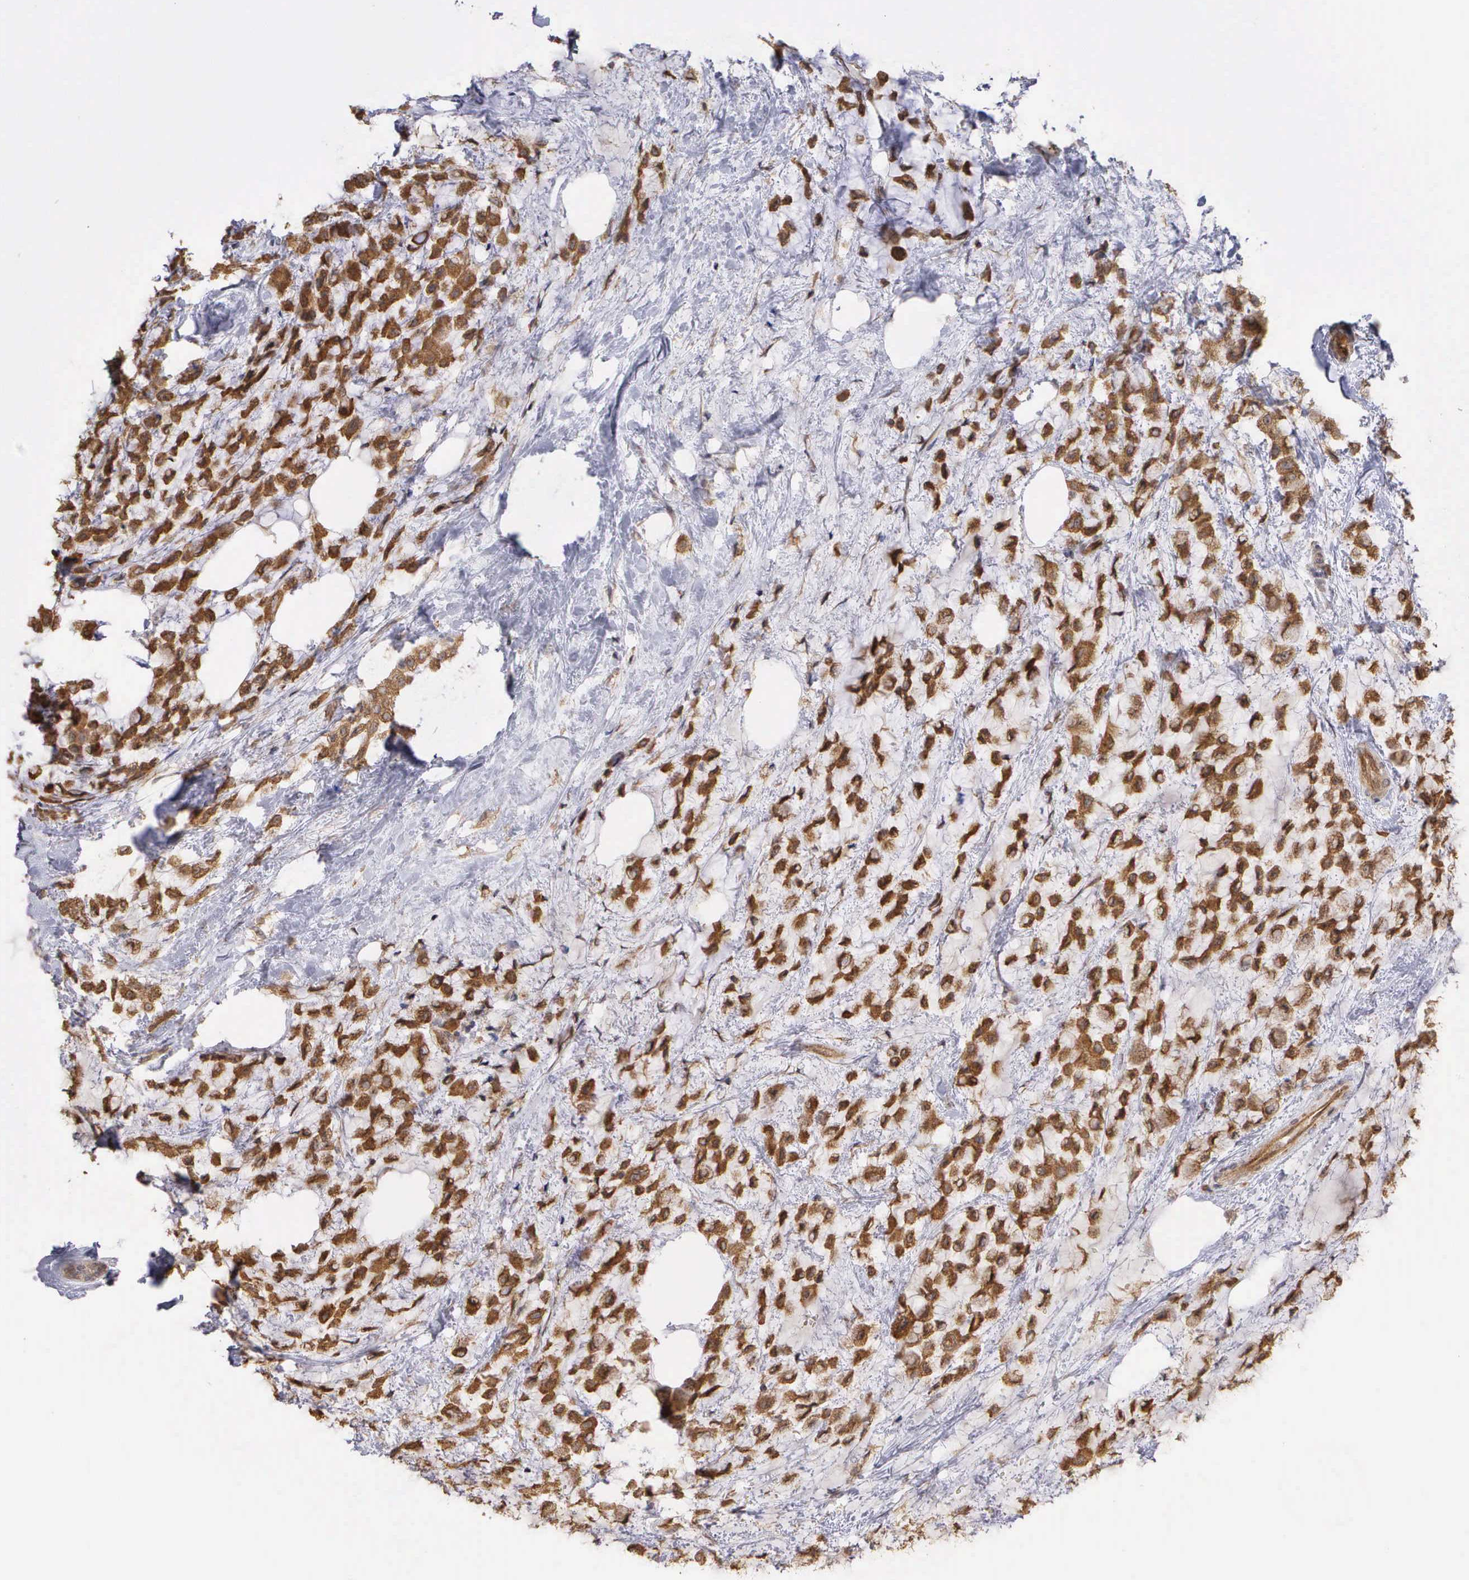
{"staining": {"intensity": "moderate", "quantity": ">75%", "location": "cytoplasmic/membranous,nuclear"}, "tissue": "breast cancer", "cell_type": "Tumor cells", "image_type": "cancer", "snomed": [{"axis": "morphology", "description": "Lobular carcinoma"}, {"axis": "topography", "description": "Breast"}], "caption": "Brown immunohistochemical staining in human lobular carcinoma (breast) exhibits moderate cytoplasmic/membranous and nuclear expression in about >75% of tumor cells.", "gene": "DNAJB7", "patient": {"sex": "female", "age": 85}}